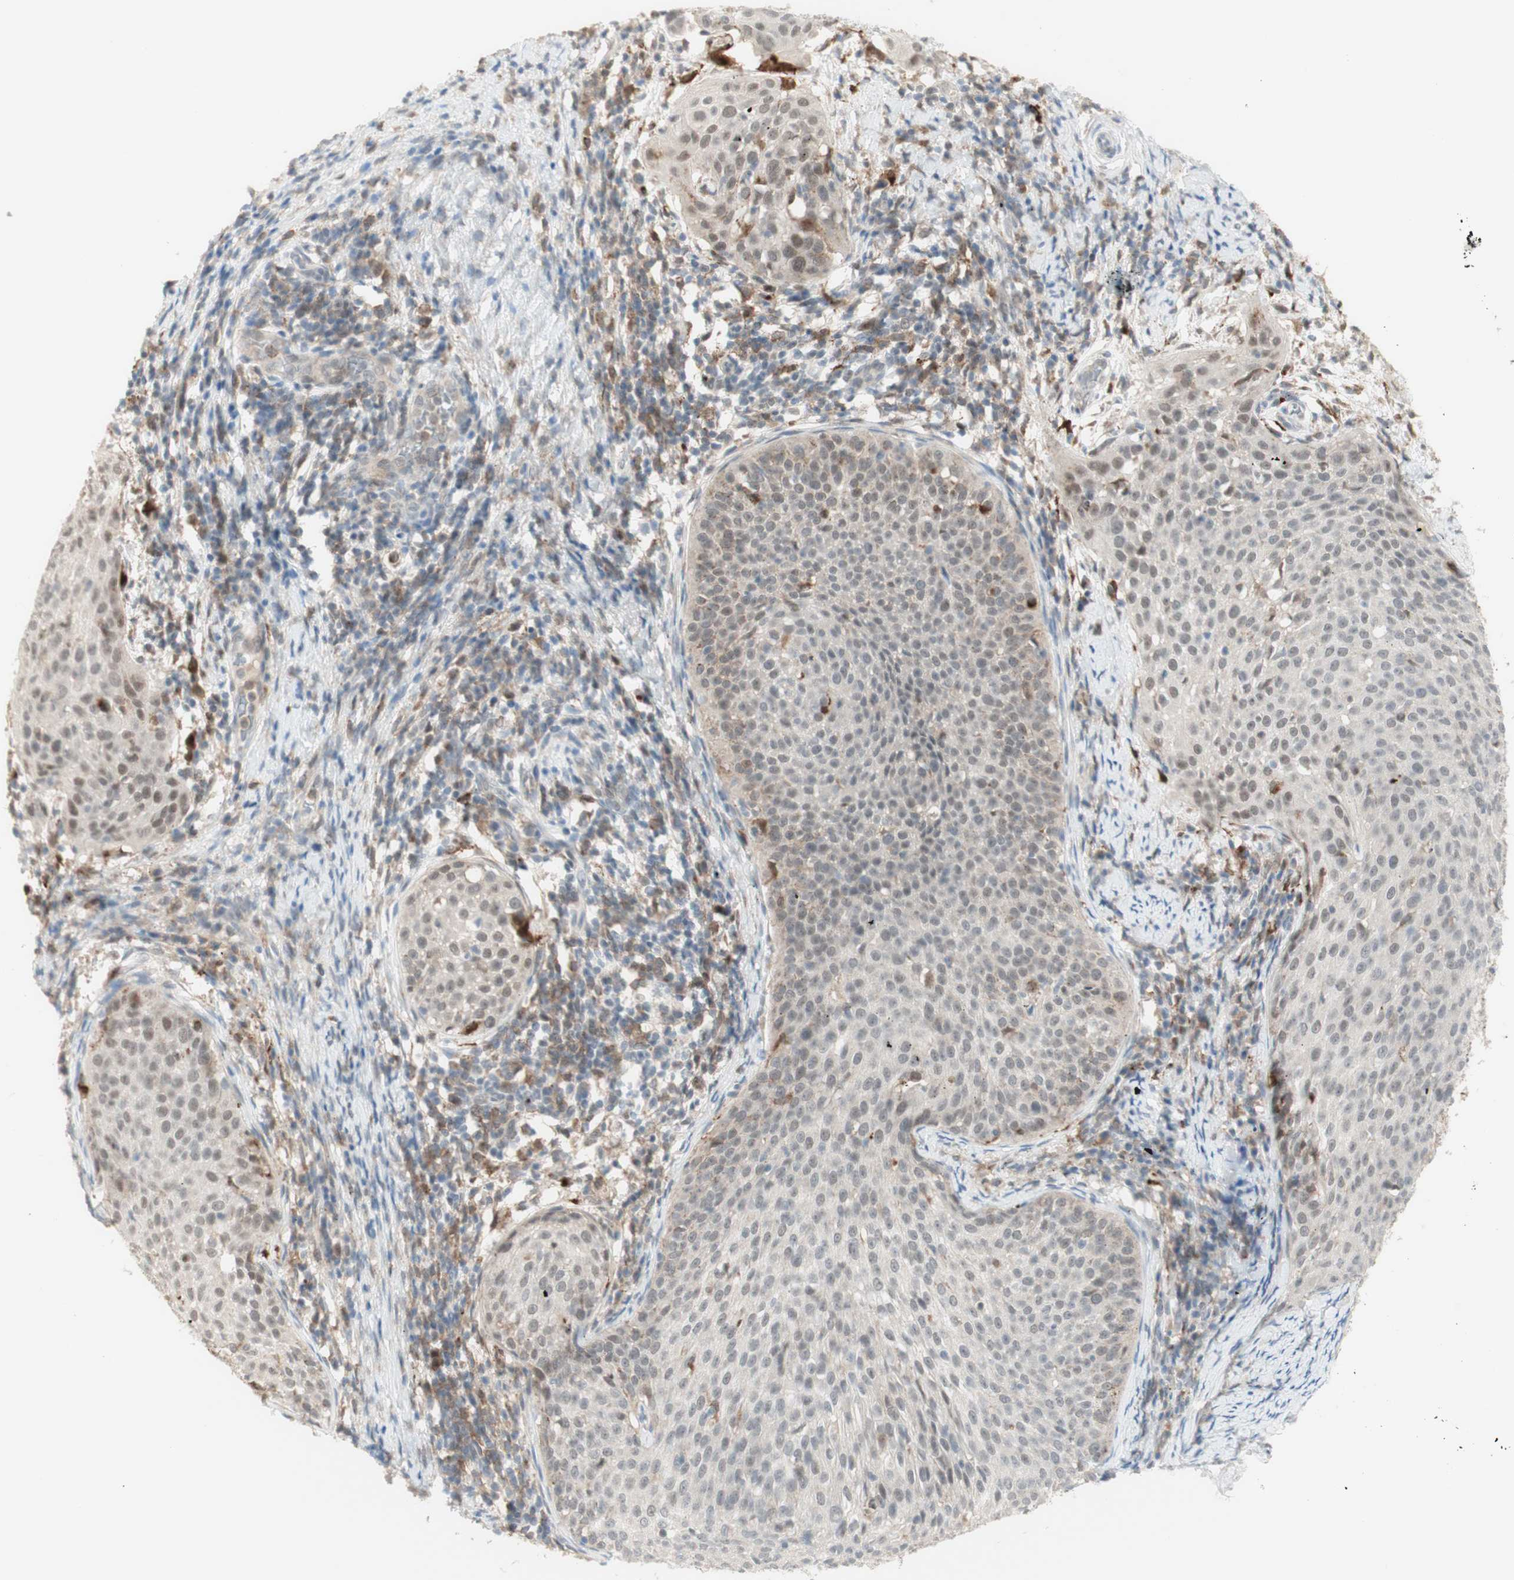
{"staining": {"intensity": "weak", "quantity": "25%-75%", "location": "nuclear"}, "tissue": "cervical cancer", "cell_type": "Tumor cells", "image_type": "cancer", "snomed": [{"axis": "morphology", "description": "Squamous cell carcinoma, NOS"}, {"axis": "topography", "description": "Cervix"}], "caption": "Cervical cancer tissue exhibits weak nuclear expression in approximately 25%-75% of tumor cells (DAB (3,3'-diaminobenzidine) IHC with brightfield microscopy, high magnification).", "gene": "GAPT", "patient": {"sex": "female", "age": 51}}